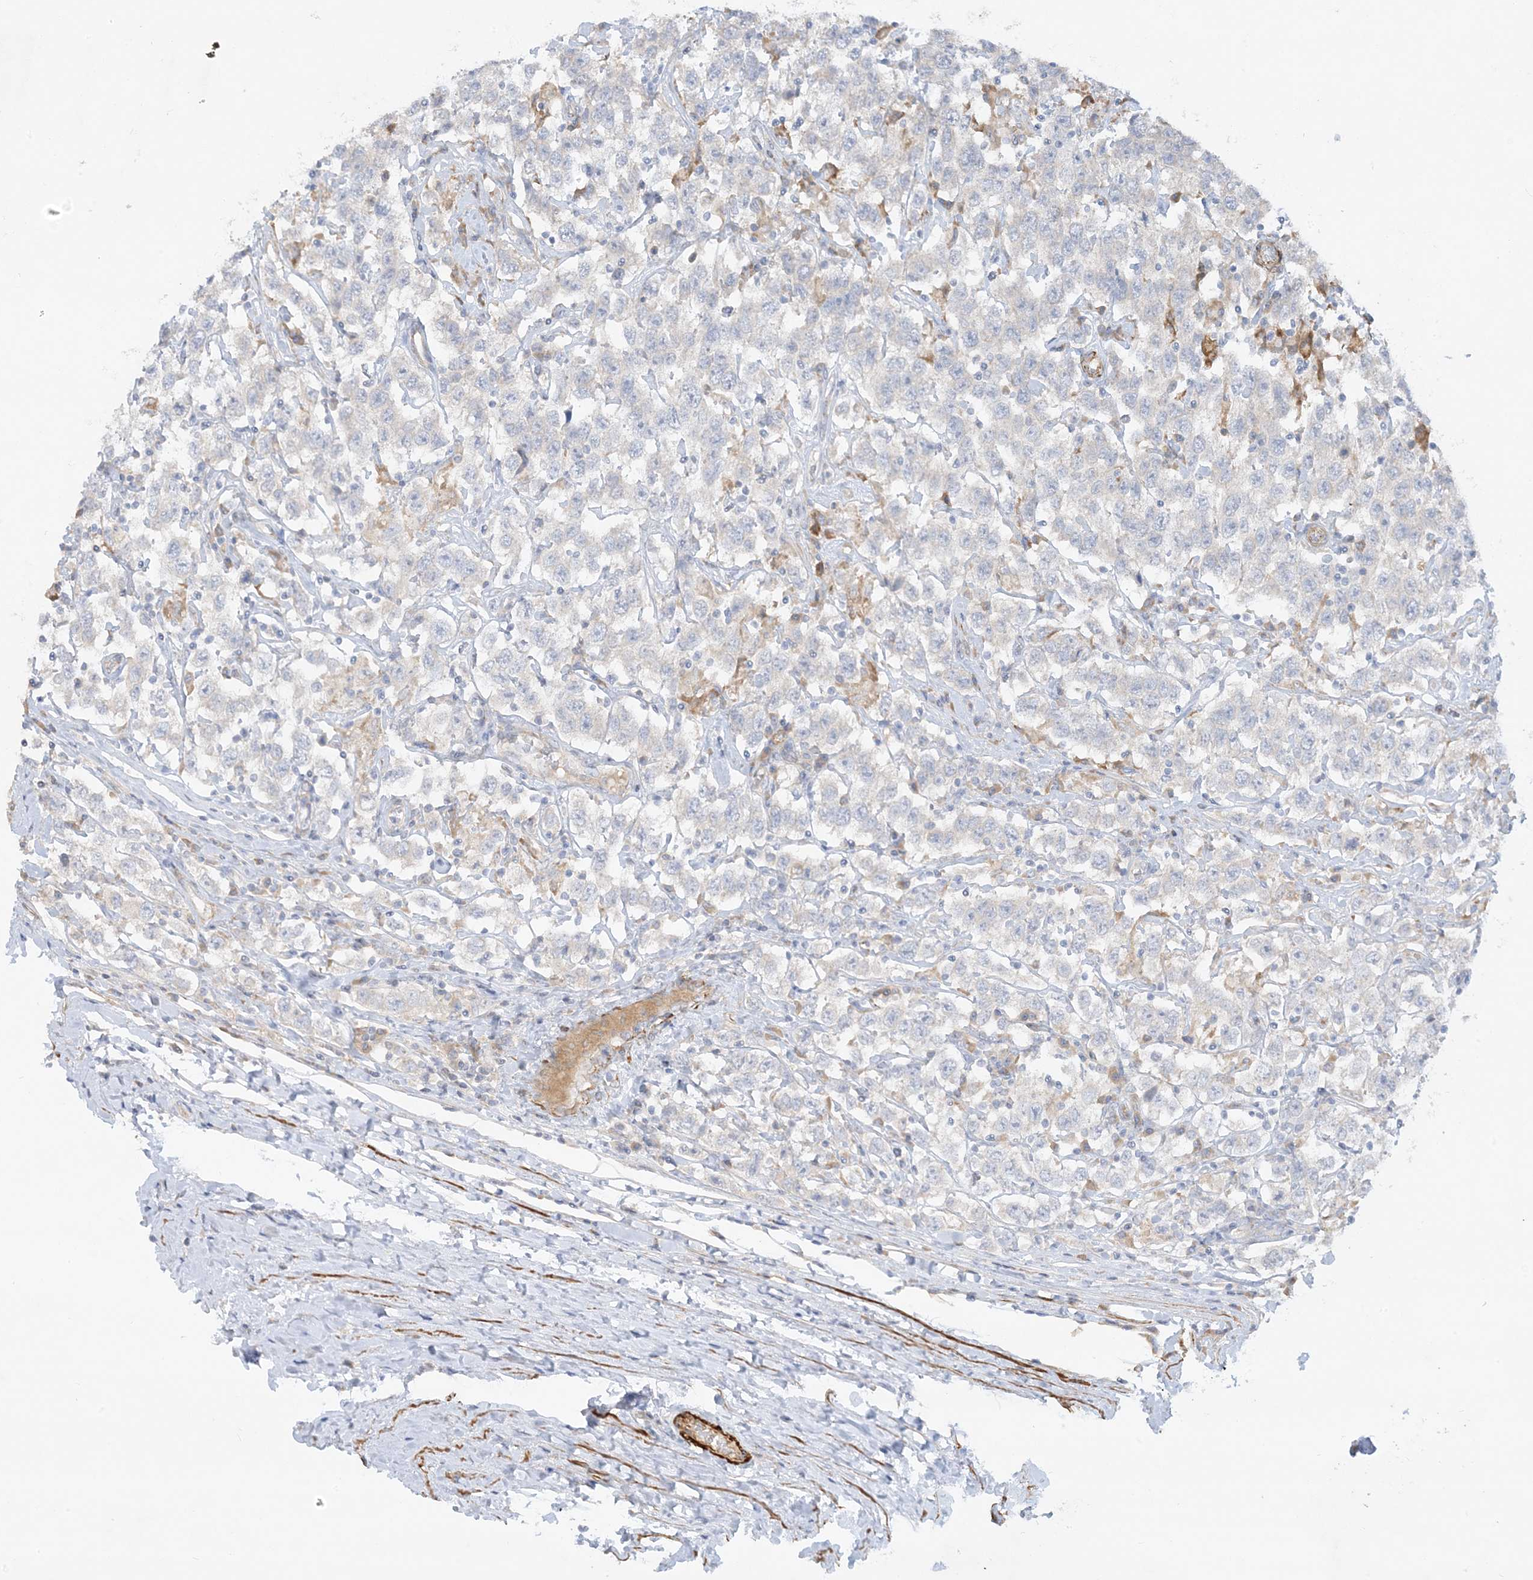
{"staining": {"intensity": "negative", "quantity": "none", "location": "none"}, "tissue": "testis cancer", "cell_type": "Tumor cells", "image_type": "cancer", "snomed": [{"axis": "morphology", "description": "Seminoma, NOS"}, {"axis": "topography", "description": "Testis"}], "caption": "Immunohistochemical staining of human testis seminoma exhibits no significant staining in tumor cells. (Stains: DAB (3,3'-diaminobenzidine) immunohistochemistry with hematoxylin counter stain, Microscopy: brightfield microscopy at high magnification).", "gene": "THADA", "patient": {"sex": "male", "age": 41}}